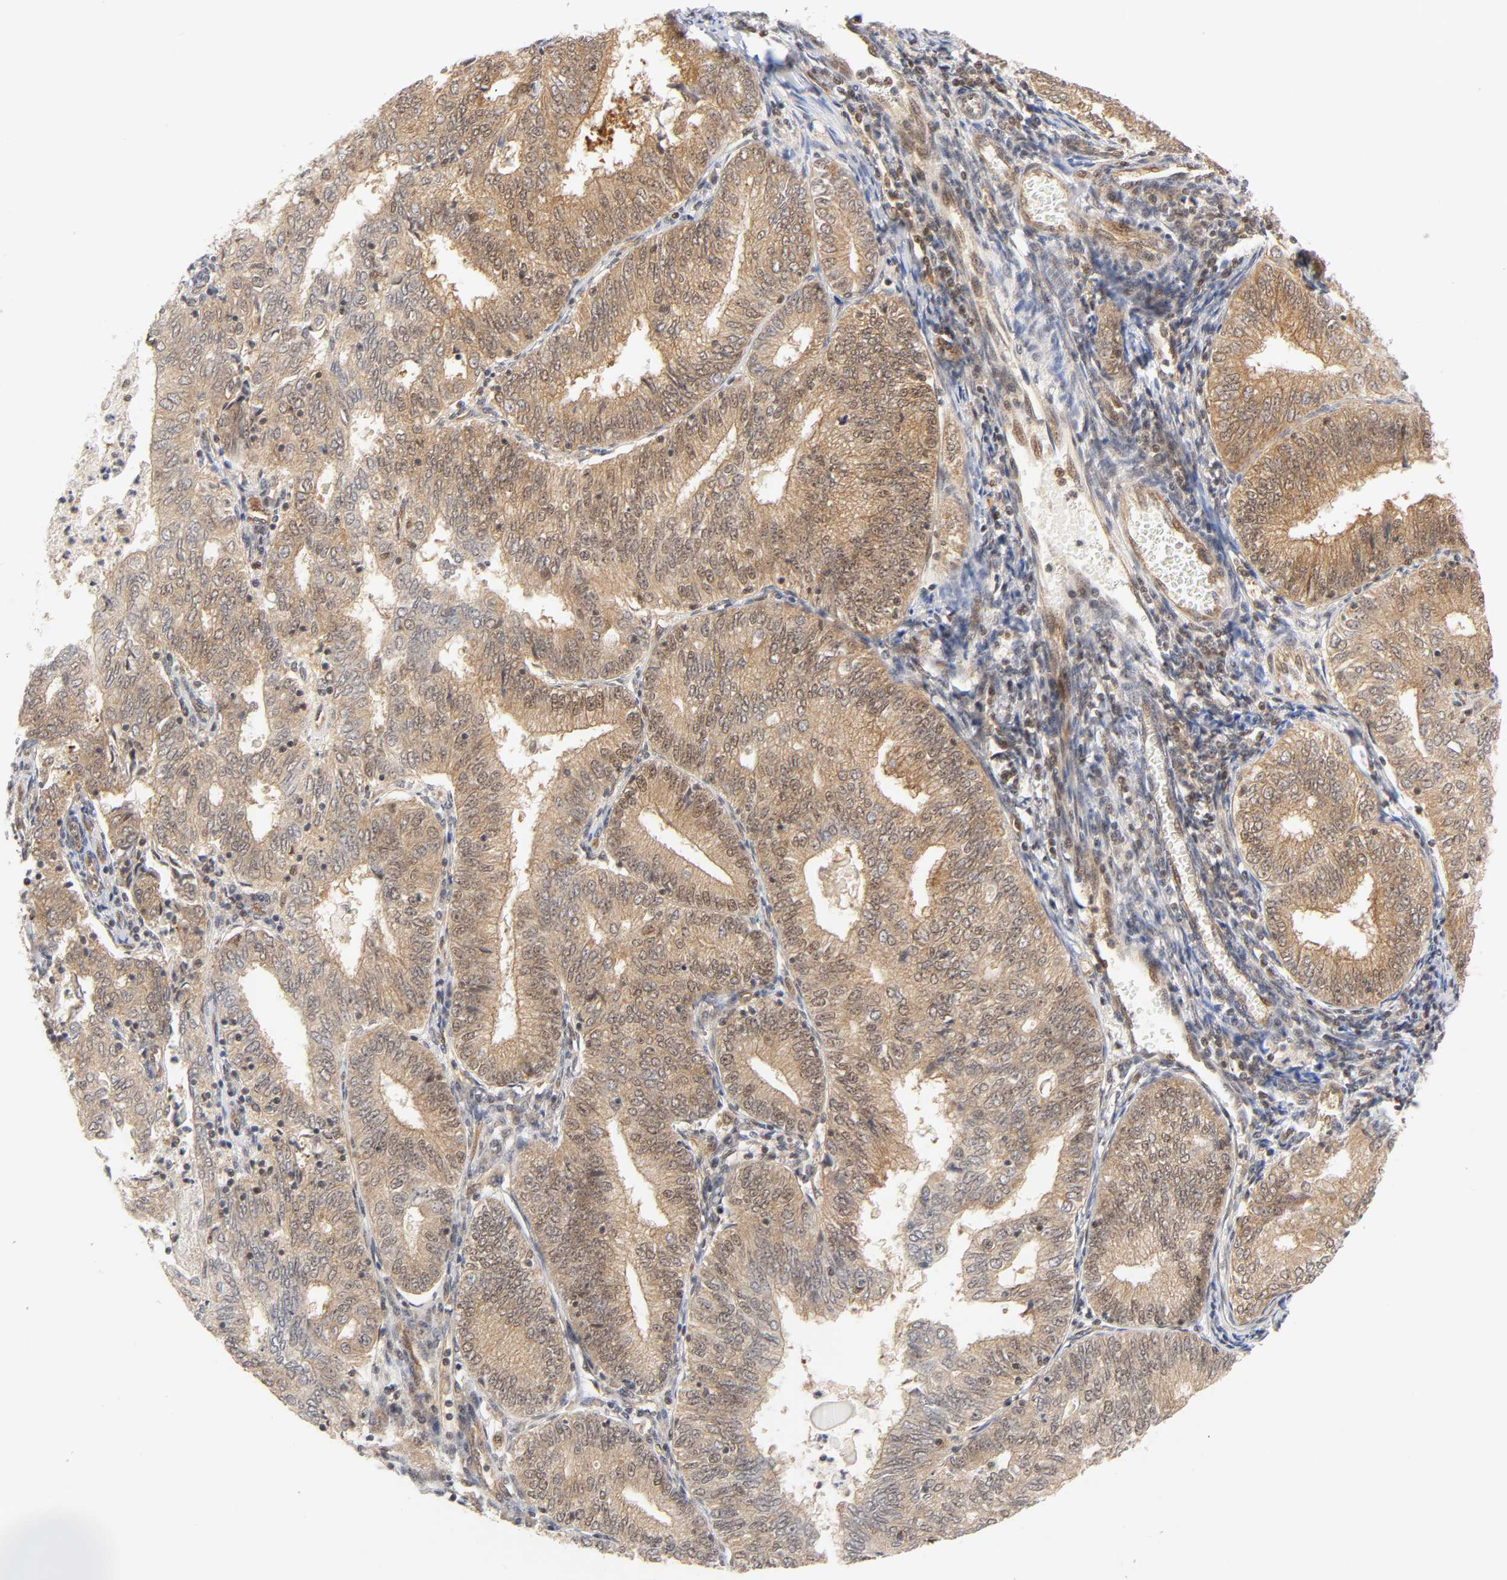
{"staining": {"intensity": "weak", "quantity": ">75%", "location": "cytoplasmic/membranous,nuclear"}, "tissue": "endometrial cancer", "cell_type": "Tumor cells", "image_type": "cancer", "snomed": [{"axis": "morphology", "description": "Adenocarcinoma, NOS"}, {"axis": "topography", "description": "Endometrium"}], "caption": "Endometrial cancer (adenocarcinoma) tissue displays weak cytoplasmic/membranous and nuclear expression in about >75% of tumor cells The staining was performed using DAB to visualize the protein expression in brown, while the nuclei were stained in blue with hematoxylin (Magnification: 20x).", "gene": "CDC37", "patient": {"sex": "female", "age": 69}}